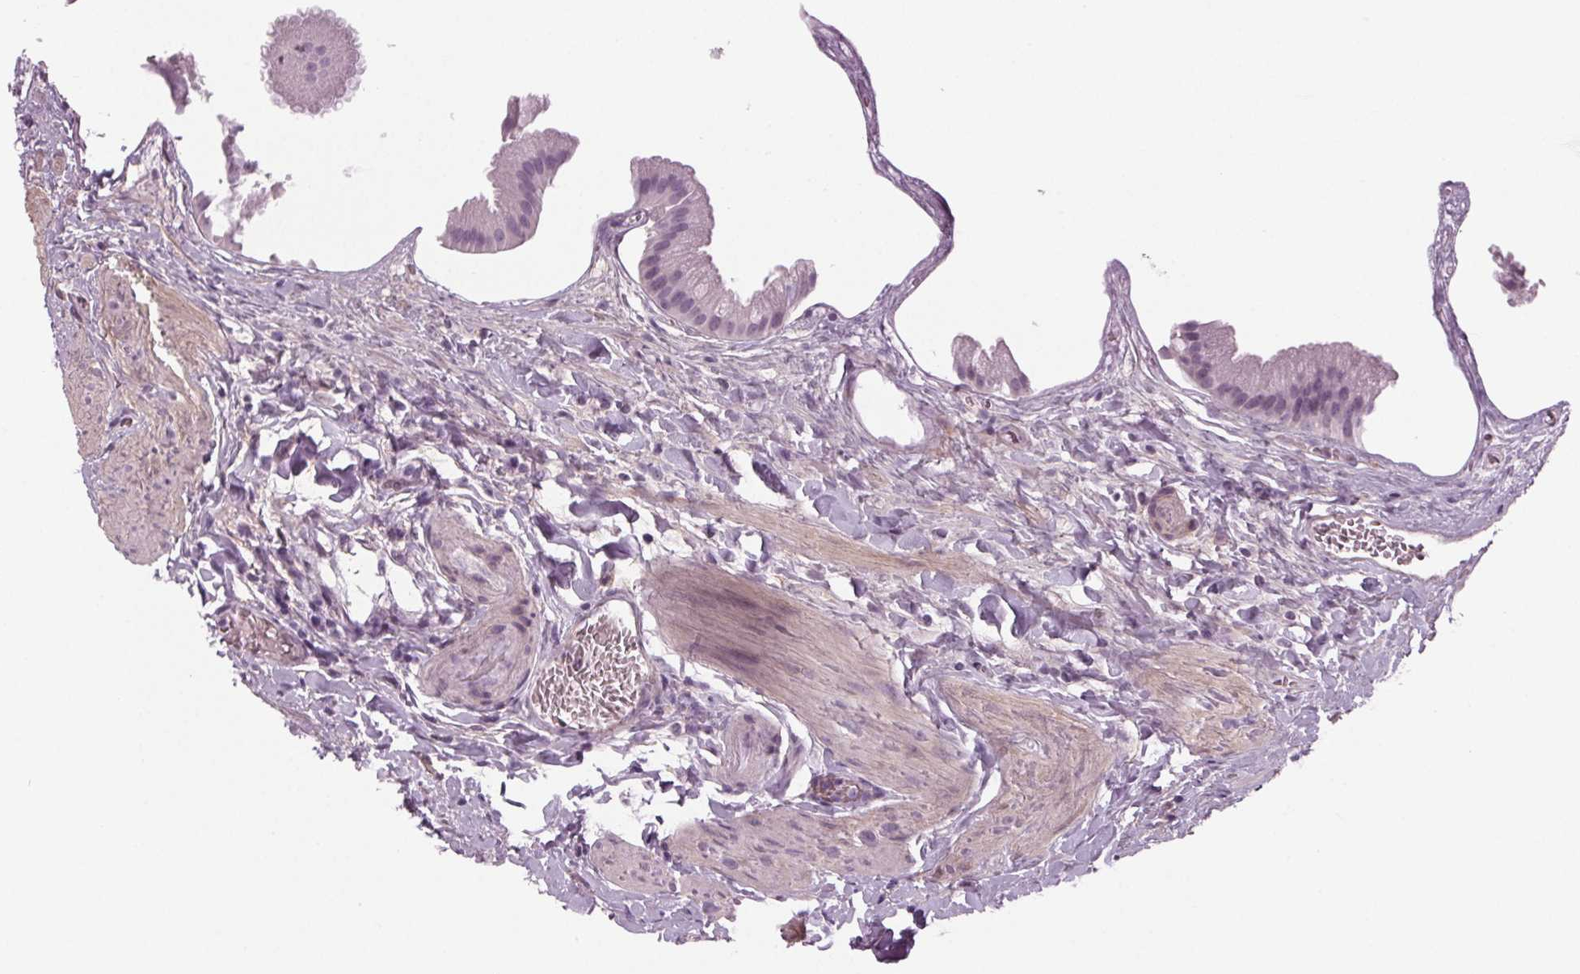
{"staining": {"intensity": "negative", "quantity": "none", "location": "none"}, "tissue": "gallbladder", "cell_type": "Glandular cells", "image_type": "normal", "snomed": [{"axis": "morphology", "description": "Normal tissue, NOS"}, {"axis": "topography", "description": "Gallbladder"}], "caption": "The immunohistochemistry image has no significant positivity in glandular cells of gallbladder. (Stains: DAB (3,3'-diaminobenzidine) immunohistochemistry (IHC) with hematoxylin counter stain, Microscopy: brightfield microscopy at high magnification).", "gene": "BHLHE22", "patient": {"sex": "female", "age": 63}}